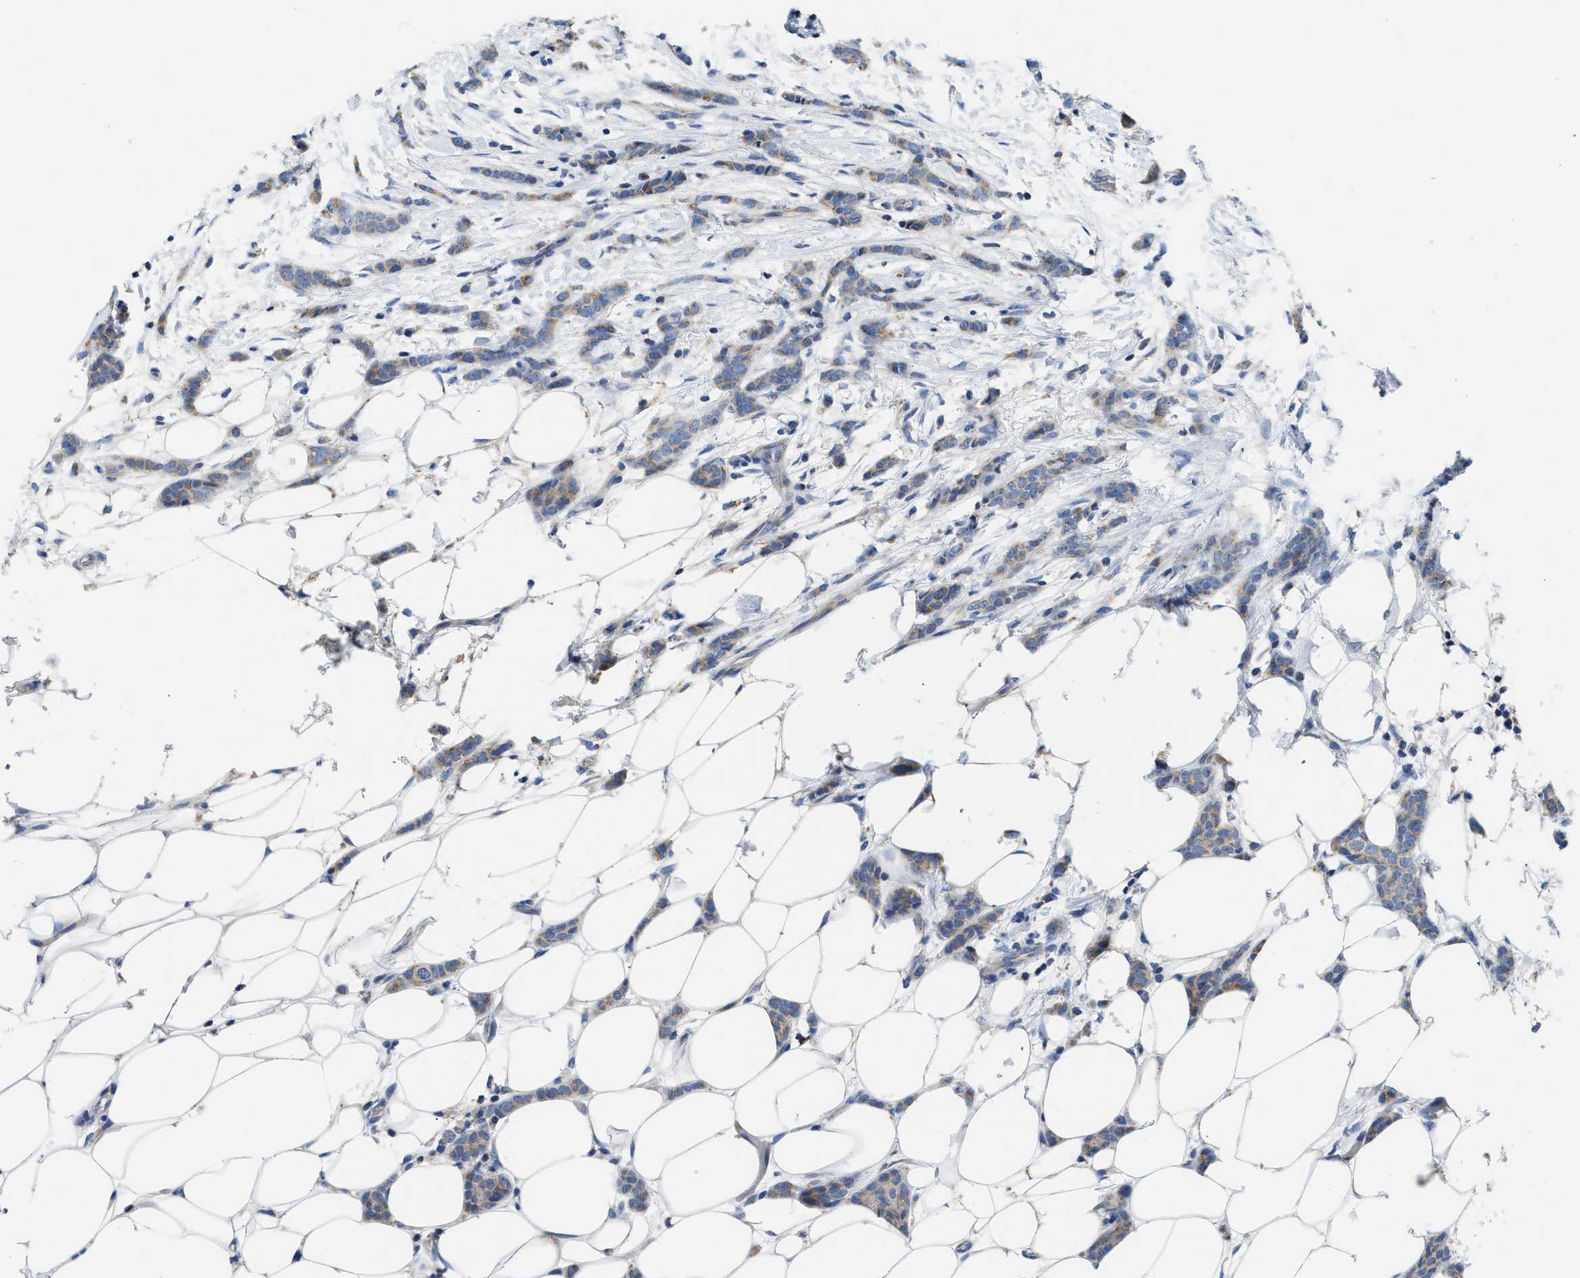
{"staining": {"intensity": "weak", "quantity": ">75%", "location": "cytoplasmic/membranous"}, "tissue": "breast cancer", "cell_type": "Tumor cells", "image_type": "cancer", "snomed": [{"axis": "morphology", "description": "Lobular carcinoma"}, {"axis": "topography", "description": "Skin"}, {"axis": "topography", "description": "Breast"}], "caption": "Protein expression analysis of breast cancer exhibits weak cytoplasmic/membranous staining in approximately >75% of tumor cells. The protein of interest is shown in brown color, while the nuclei are stained blue.", "gene": "SLC25A13", "patient": {"sex": "female", "age": 46}}